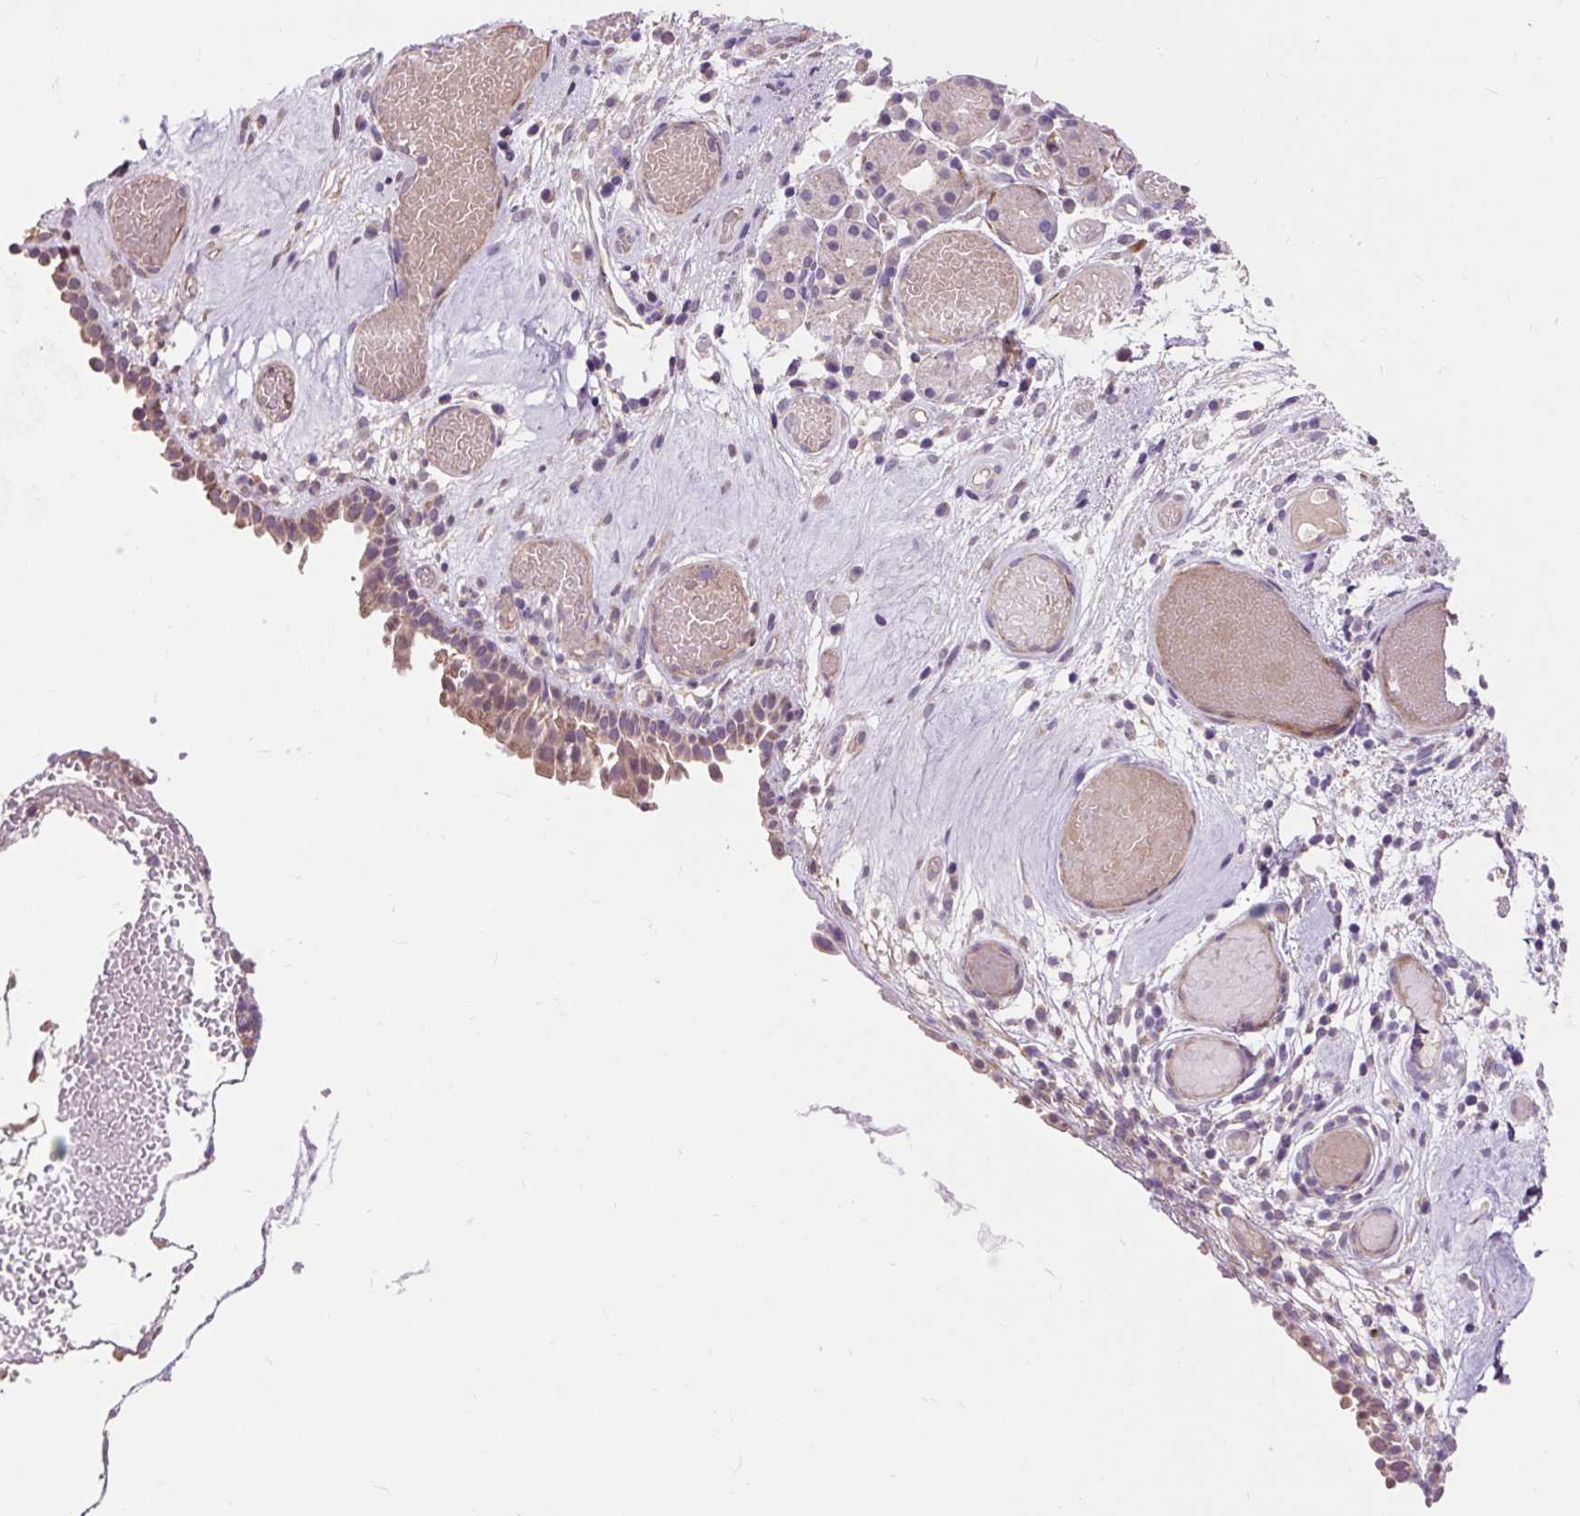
{"staining": {"intensity": "moderate", "quantity": ">75%", "location": "cytoplasmic/membranous"}, "tissue": "nasopharynx", "cell_type": "Respiratory epithelial cells", "image_type": "normal", "snomed": [{"axis": "morphology", "description": "Normal tissue, NOS"}, {"axis": "morphology", "description": "Inflammation, NOS"}, {"axis": "topography", "description": "Nasopharynx"}], "caption": "Protein staining shows moderate cytoplasmic/membranous expression in approximately >75% of respiratory epithelial cells in benign nasopharynx.", "gene": "PRIMPOL", "patient": {"sex": "male", "age": 54}}